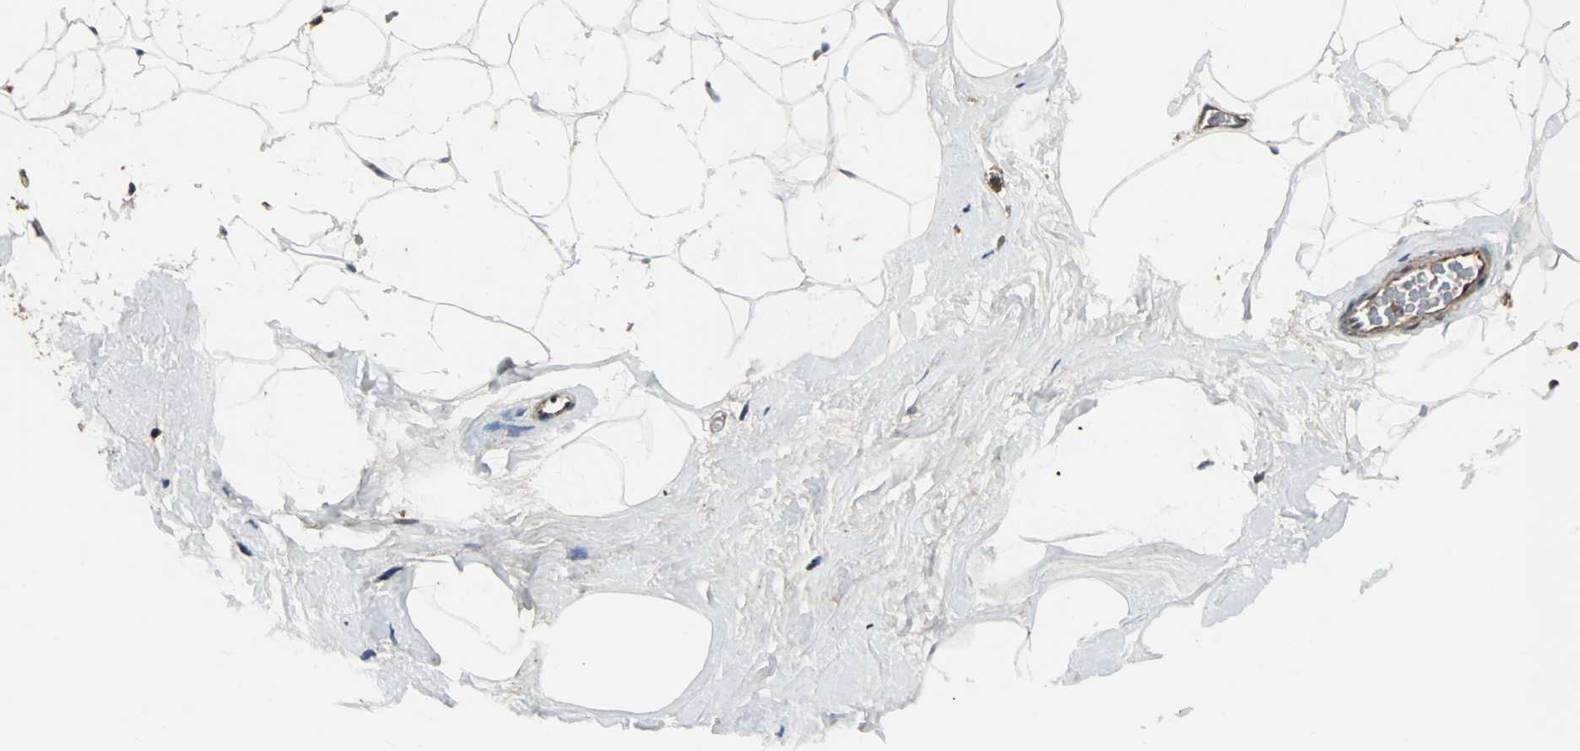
{"staining": {"intensity": "negative", "quantity": "none", "location": "none"}, "tissue": "breast", "cell_type": "Adipocytes", "image_type": "normal", "snomed": [{"axis": "morphology", "description": "Normal tissue, NOS"}, {"axis": "morphology", "description": "Fibrosis, NOS"}, {"axis": "topography", "description": "Breast"}], "caption": "DAB (3,3'-diaminobenzidine) immunohistochemical staining of benign human breast shows no significant expression in adipocytes.", "gene": "GCK", "patient": {"sex": "female", "age": 39}}